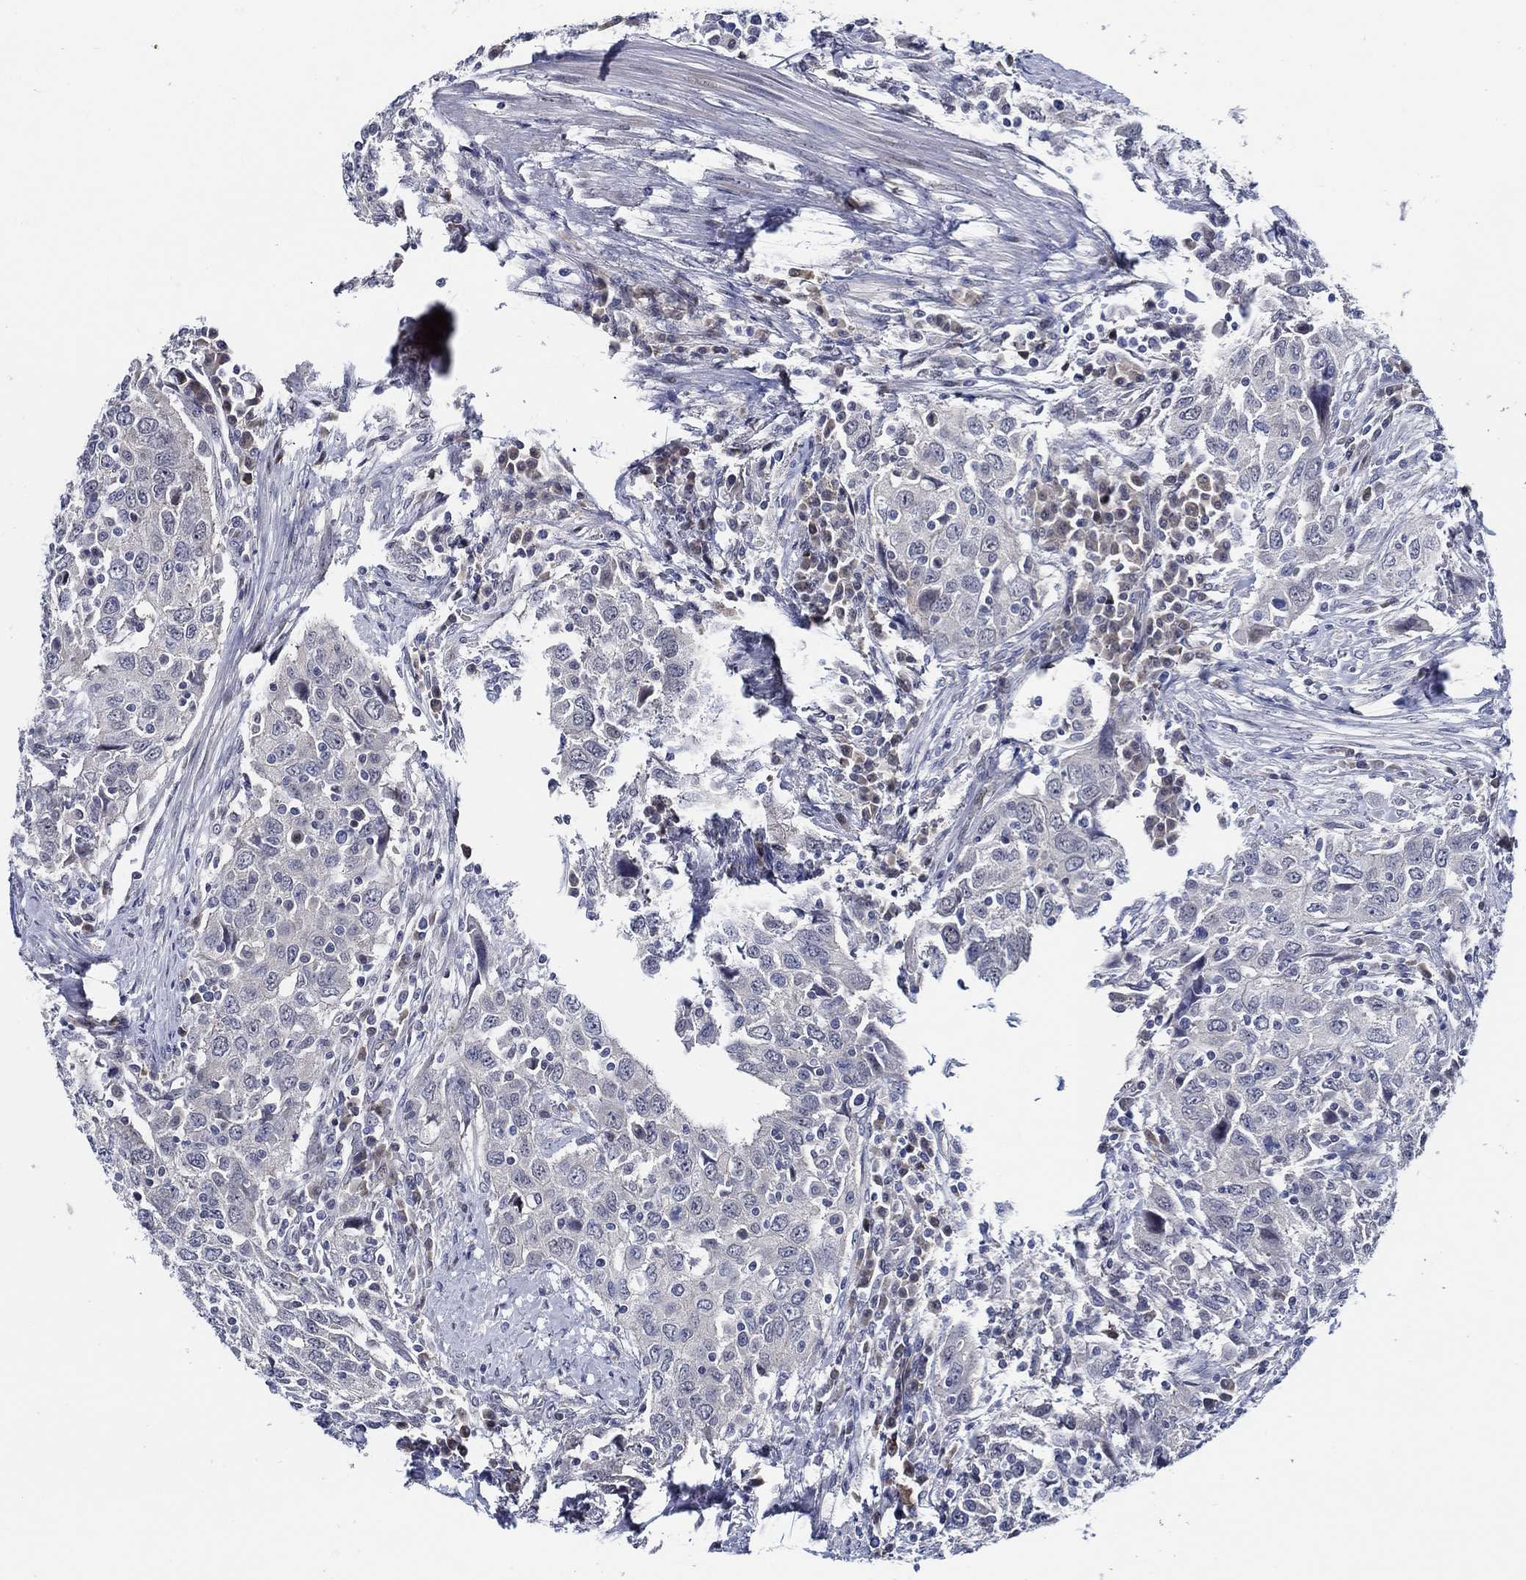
{"staining": {"intensity": "negative", "quantity": "none", "location": "none"}, "tissue": "urothelial cancer", "cell_type": "Tumor cells", "image_type": "cancer", "snomed": [{"axis": "morphology", "description": "Urothelial carcinoma, High grade"}, {"axis": "topography", "description": "Urinary bladder"}], "caption": "This photomicrograph is of urothelial carcinoma (high-grade) stained with immunohistochemistry to label a protein in brown with the nuclei are counter-stained blue. There is no expression in tumor cells.", "gene": "C8orf48", "patient": {"sex": "male", "age": 76}}